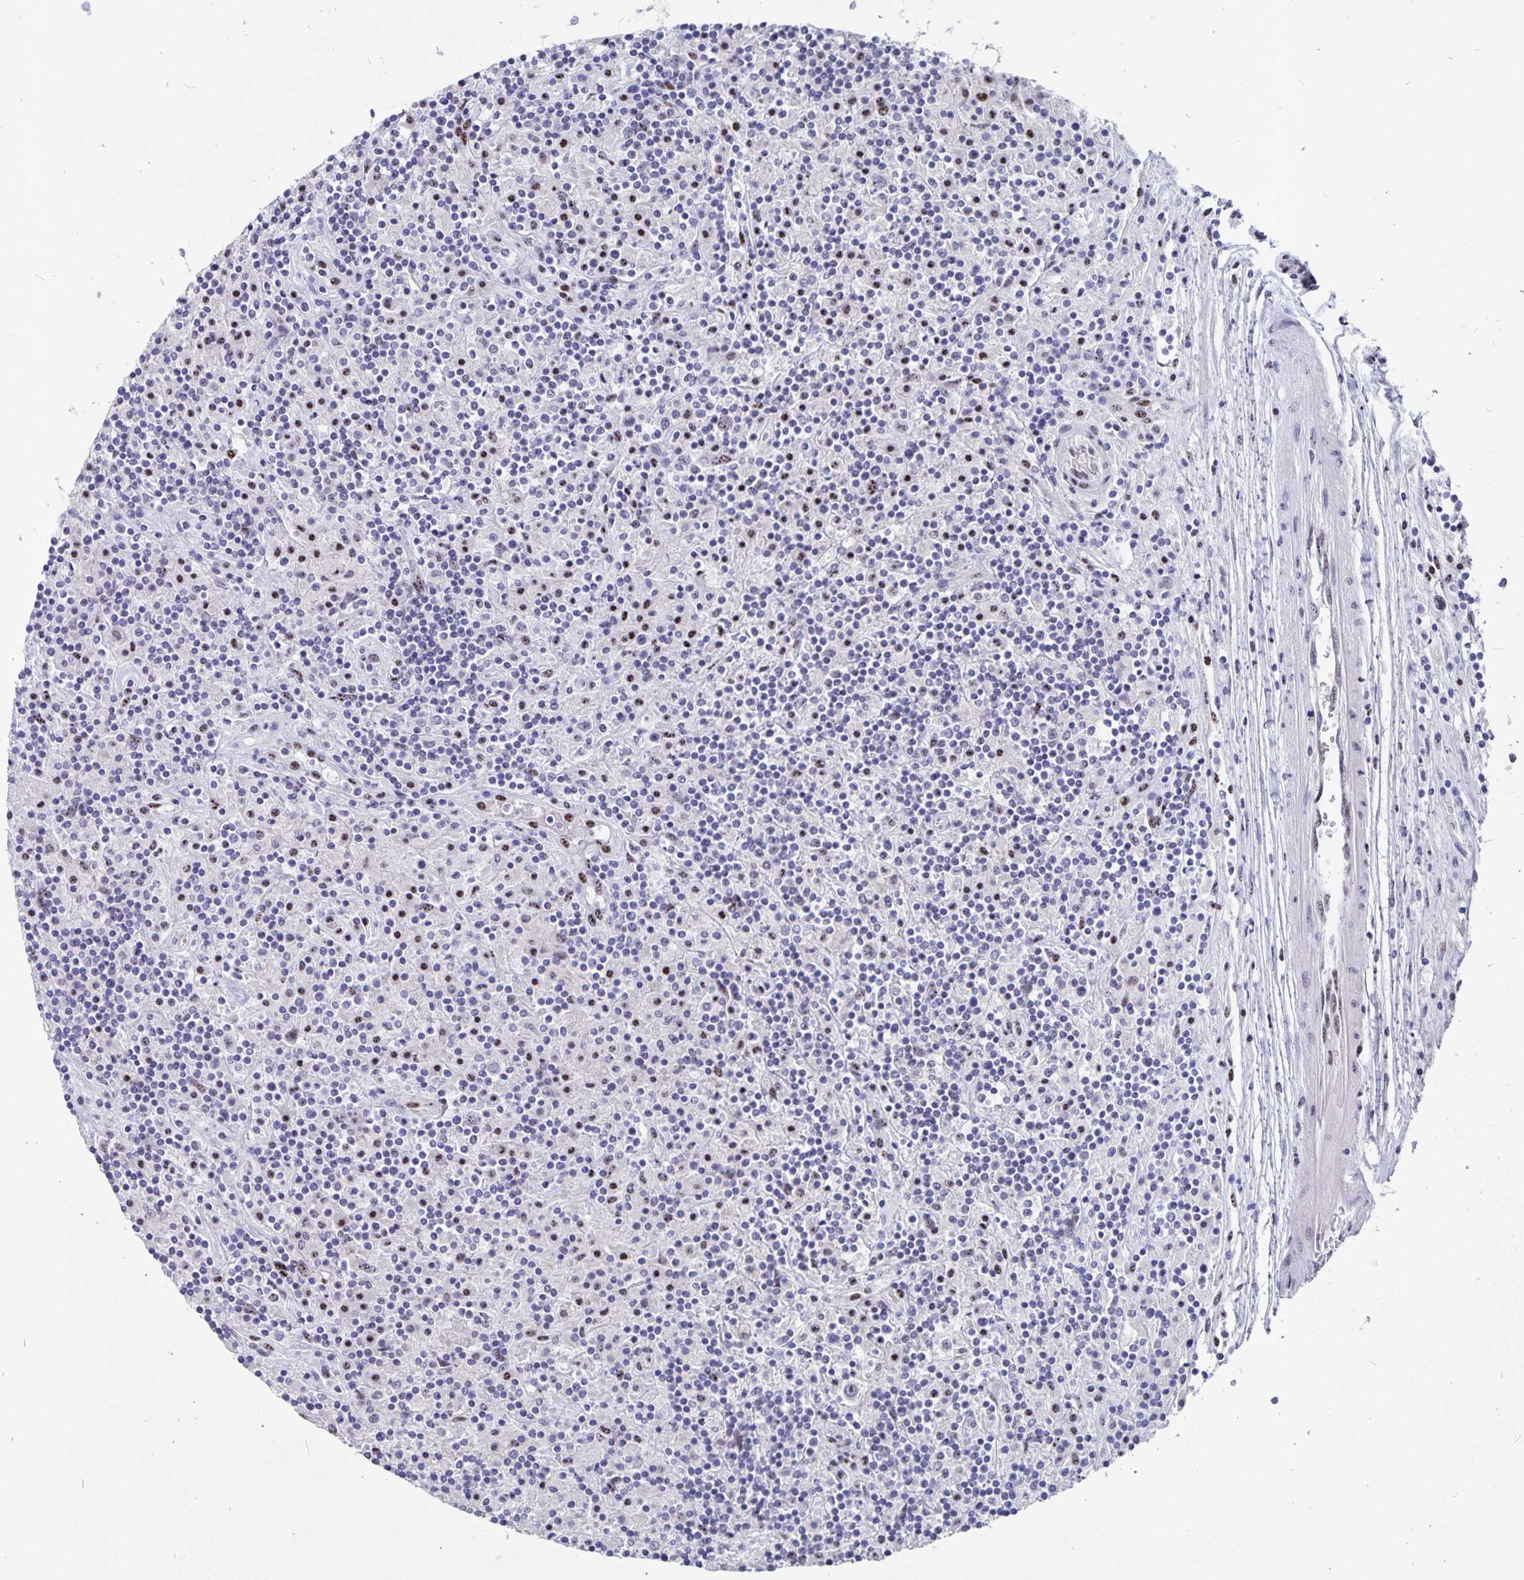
{"staining": {"intensity": "negative", "quantity": "none", "location": "none"}, "tissue": "lymphoma", "cell_type": "Tumor cells", "image_type": "cancer", "snomed": [{"axis": "morphology", "description": "Hodgkin's disease, NOS"}, {"axis": "topography", "description": "Lymph node"}], "caption": "High power microscopy micrograph of an immunohistochemistry micrograph of lymphoma, revealing no significant expression in tumor cells.", "gene": "SMOC1", "patient": {"sex": "male", "age": 70}}